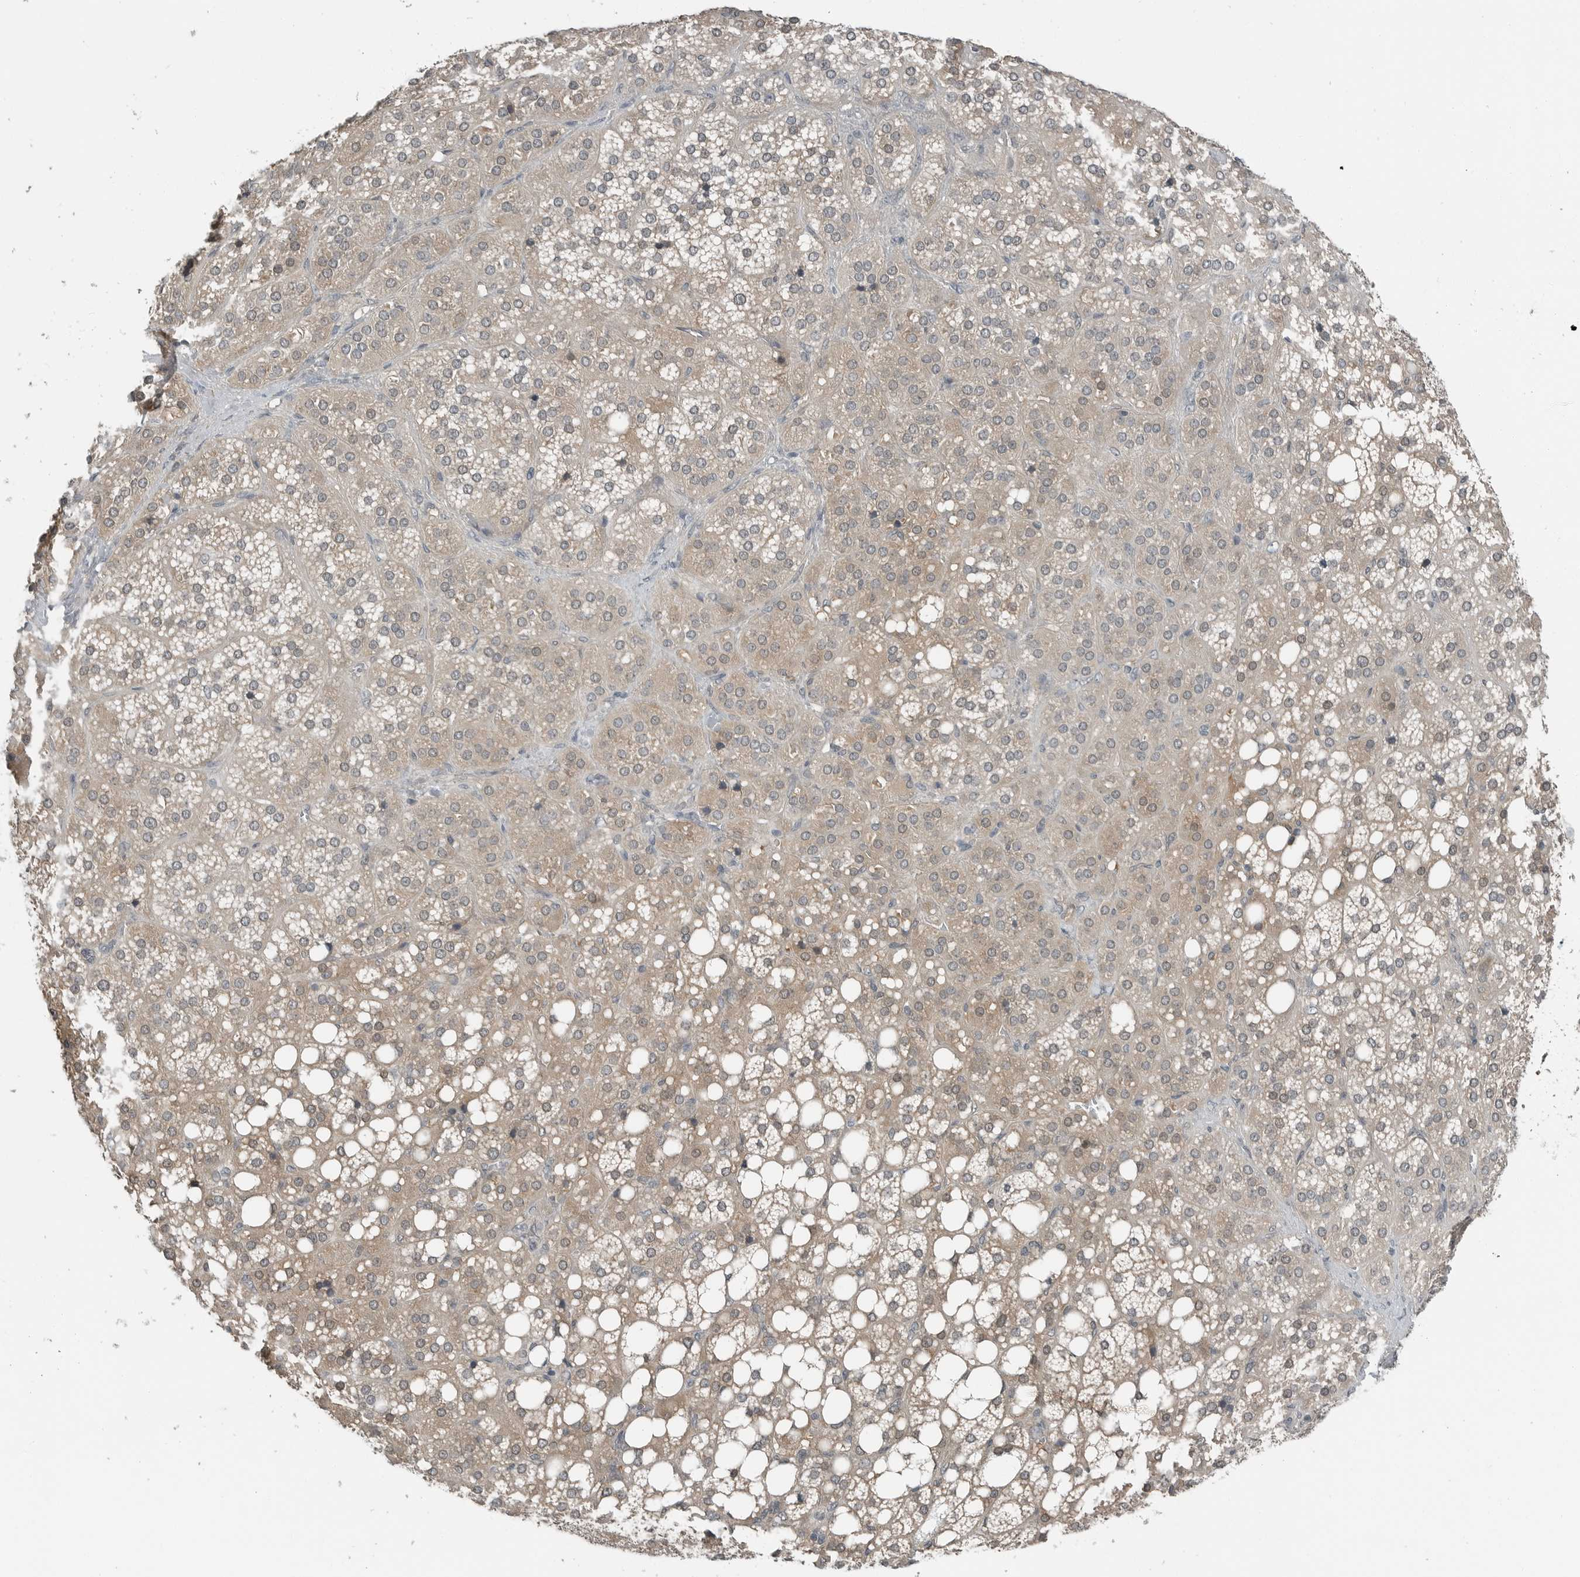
{"staining": {"intensity": "moderate", "quantity": ">75%", "location": "cytoplasmic/membranous,nuclear"}, "tissue": "adrenal gland", "cell_type": "Glandular cells", "image_type": "normal", "snomed": [{"axis": "morphology", "description": "Normal tissue, NOS"}, {"axis": "topography", "description": "Adrenal gland"}], "caption": "Immunohistochemical staining of benign human adrenal gland demonstrates medium levels of moderate cytoplasmic/membranous,nuclear expression in approximately >75% of glandular cells.", "gene": "ENSG00000286112", "patient": {"sex": "female", "age": 59}}